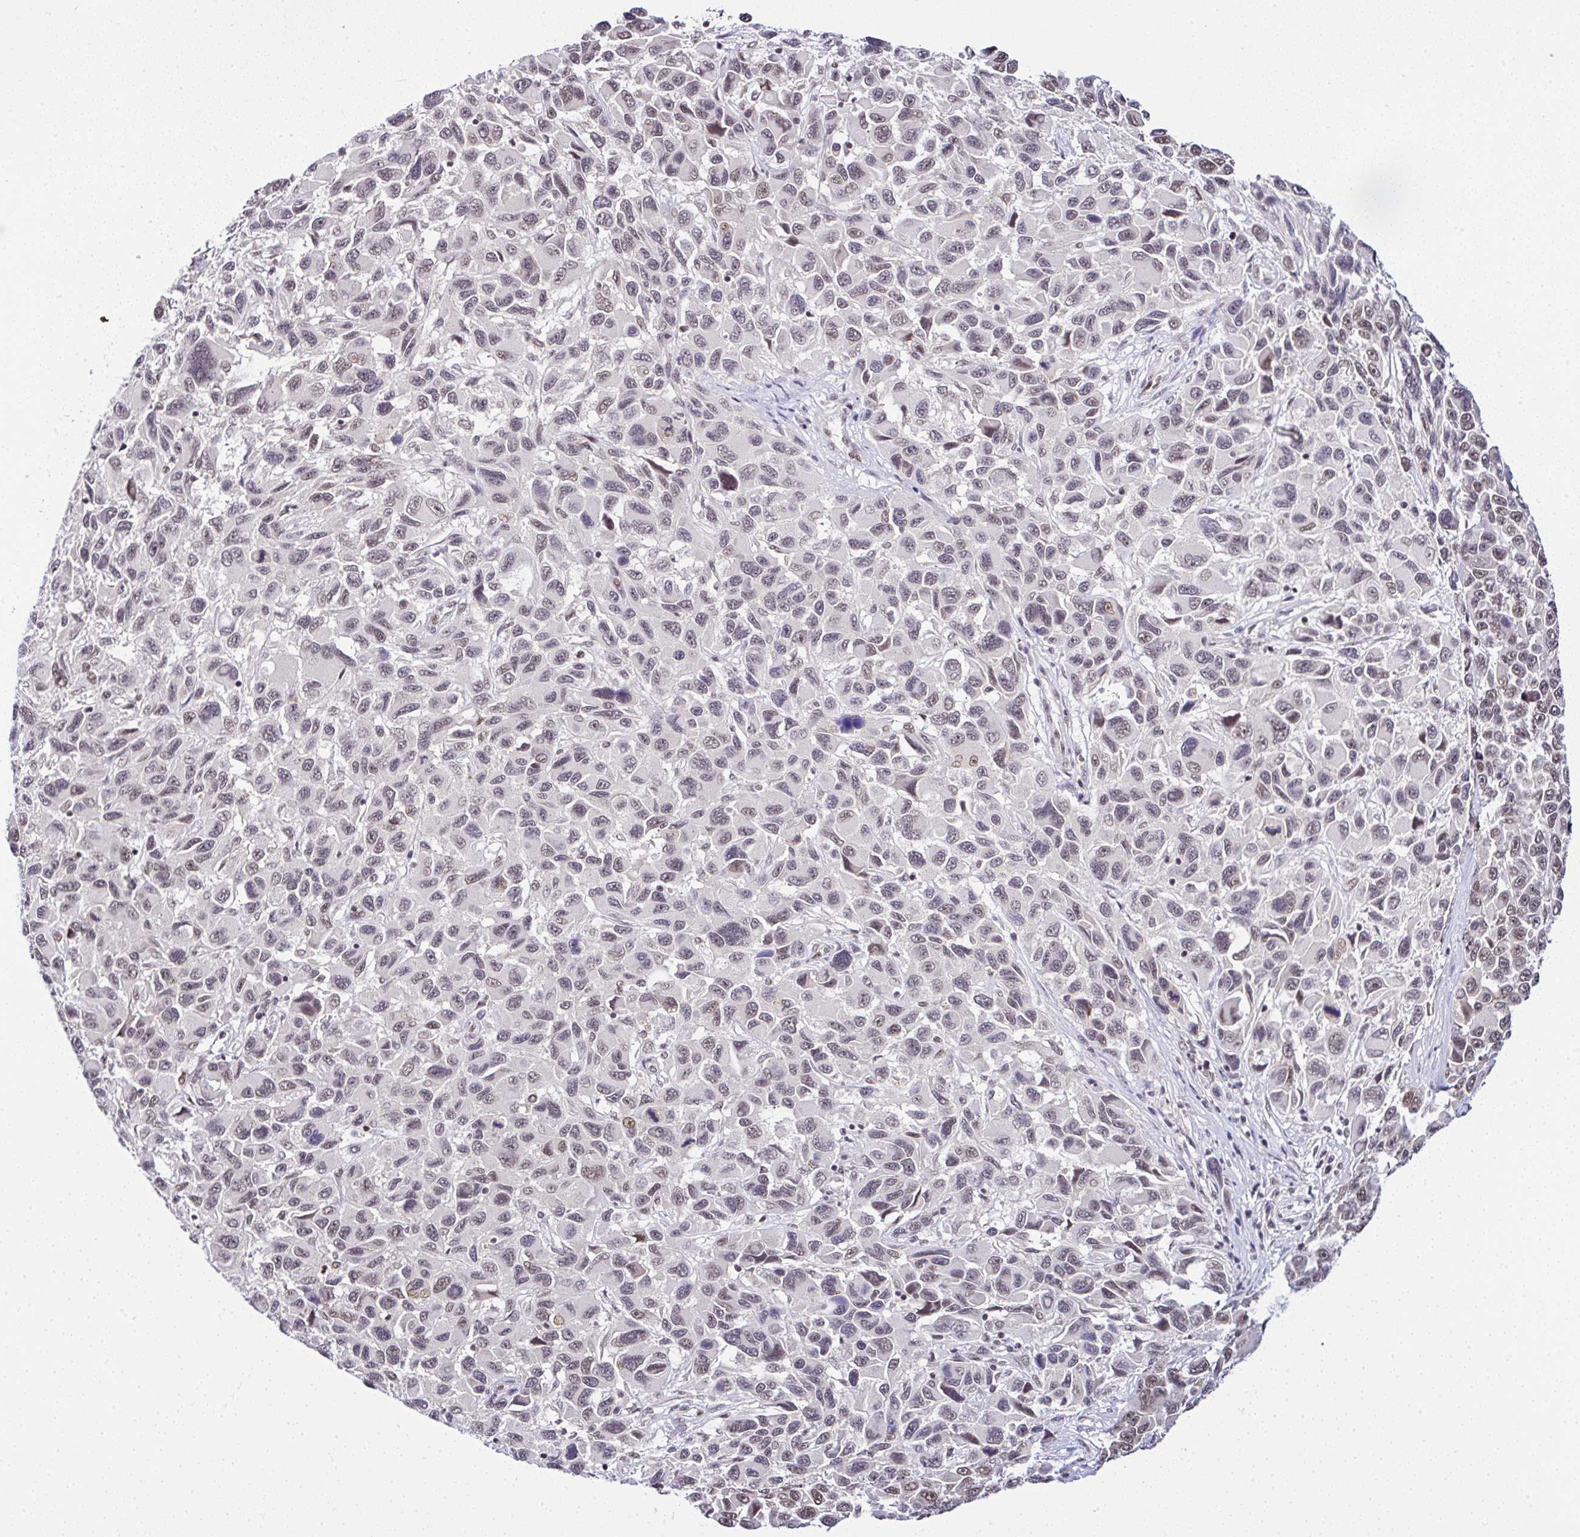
{"staining": {"intensity": "moderate", "quantity": "<25%", "location": "nuclear"}, "tissue": "melanoma", "cell_type": "Tumor cells", "image_type": "cancer", "snomed": [{"axis": "morphology", "description": "Malignant melanoma, NOS"}, {"axis": "topography", "description": "Skin"}], "caption": "Immunohistochemistry histopathology image of melanoma stained for a protein (brown), which displays low levels of moderate nuclear positivity in about <25% of tumor cells.", "gene": "PTPN2", "patient": {"sex": "male", "age": 53}}